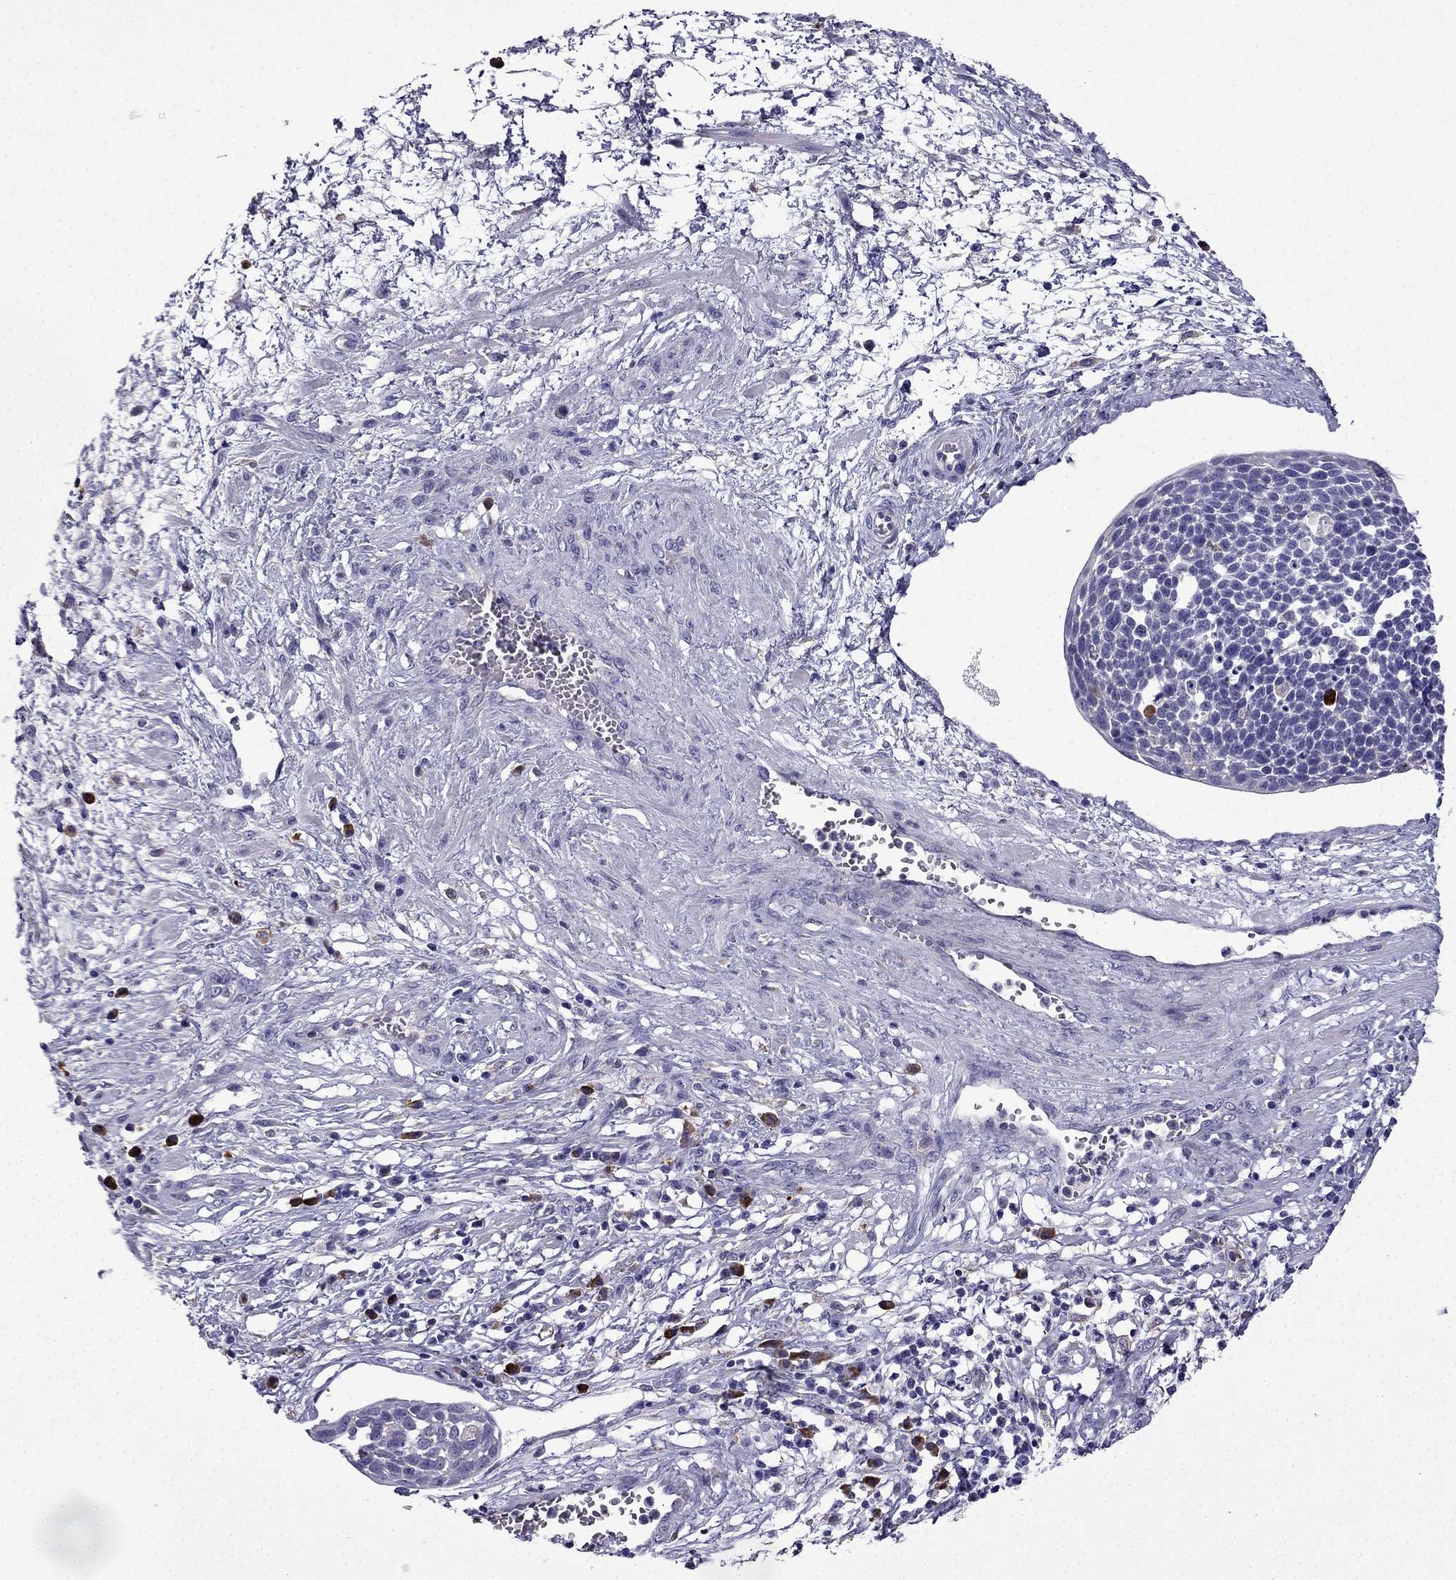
{"staining": {"intensity": "negative", "quantity": "none", "location": "none"}, "tissue": "cervical cancer", "cell_type": "Tumor cells", "image_type": "cancer", "snomed": [{"axis": "morphology", "description": "Squamous cell carcinoma, NOS"}, {"axis": "topography", "description": "Cervix"}], "caption": "Tumor cells show no significant protein positivity in cervical cancer.", "gene": "TSSK4", "patient": {"sex": "female", "age": 34}}